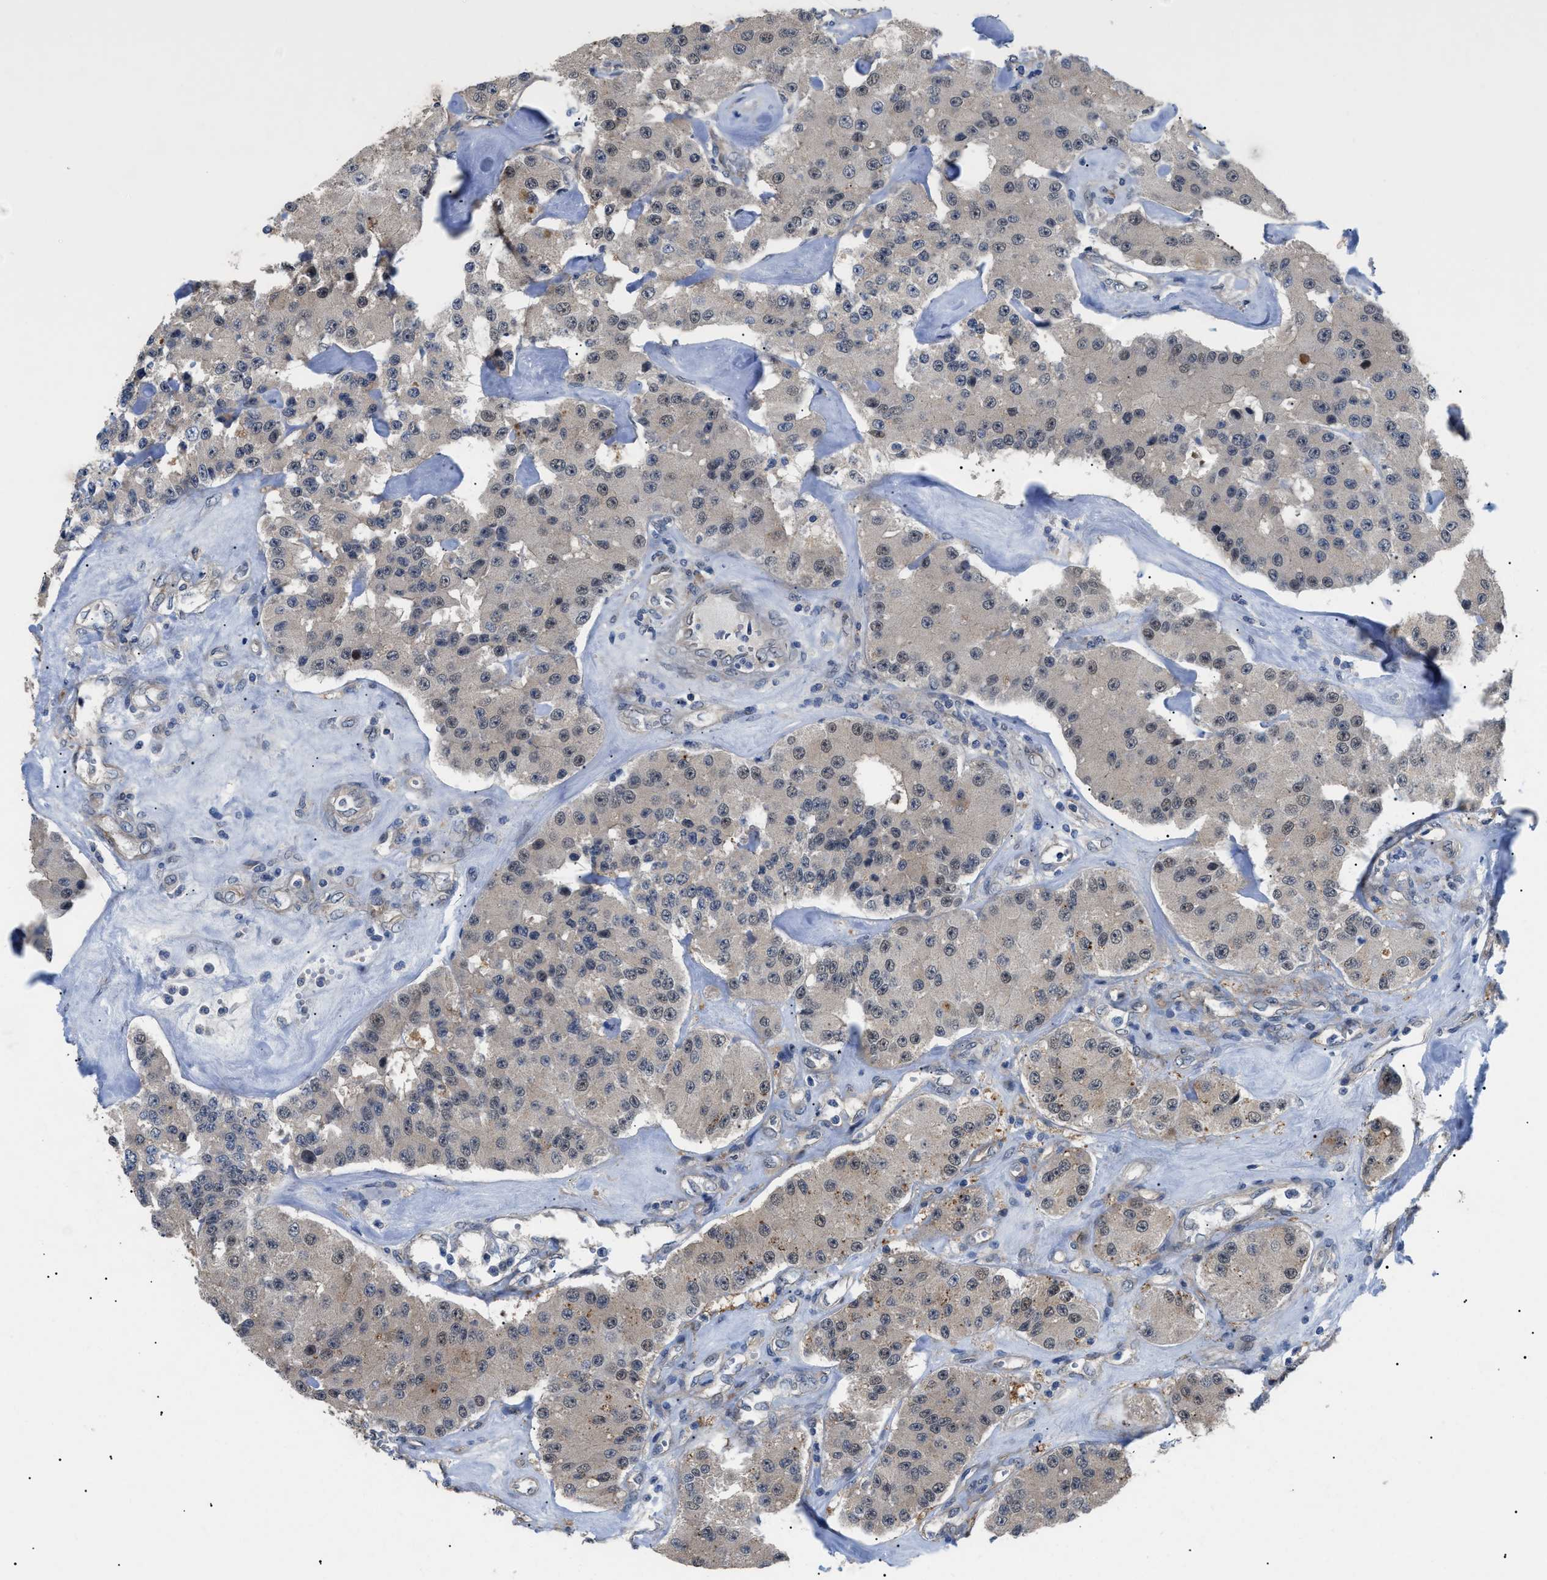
{"staining": {"intensity": "weak", "quantity": "25%-75%", "location": "cytoplasmic/membranous,nuclear"}, "tissue": "carcinoid", "cell_type": "Tumor cells", "image_type": "cancer", "snomed": [{"axis": "morphology", "description": "Carcinoid, malignant, NOS"}, {"axis": "topography", "description": "Pancreas"}], "caption": "Malignant carcinoid stained for a protein (brown) exhibits weak cytoplasmic/membranous and nuclear positive staining in approximately 25%-75% of tumor cells.", "gene": "CRCP", "patient": {"sex": "male", "age": 41}}